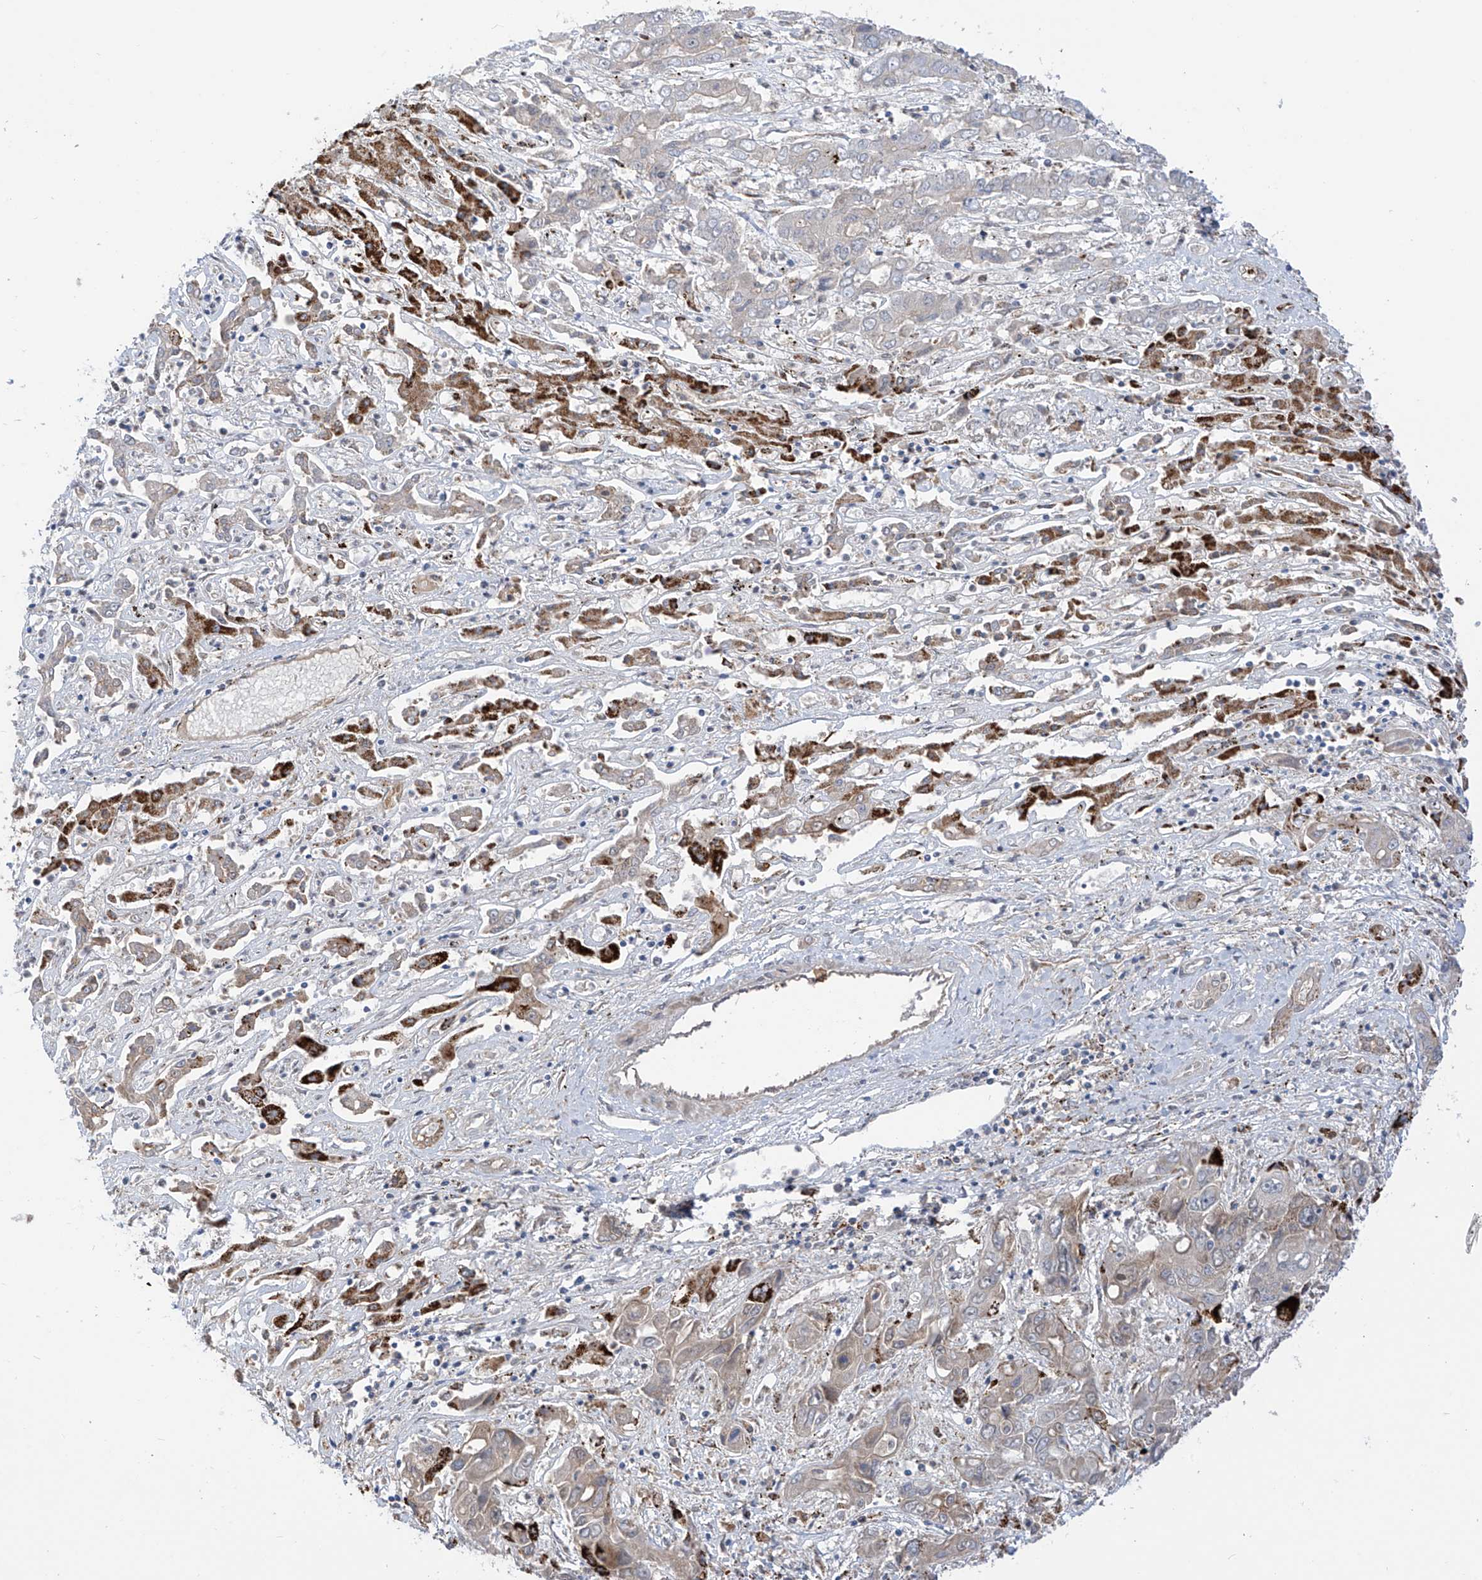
{"staining": {"intensity": "strong", "quantity": "<25%", "location": "cytoplasmic/membranous"}, "tissue": "liver cancer", "cell_type": "Tumor cells", "image_type": "cancer", "snomed": [{"axis": "morphology", "description": "Cholangiocarcinoma"}, {"axis": "topography", "description": "Liver"}], "caption": "Immunohistochemical staining of liver cancer (cholangiocarcinoma) reveals strong cytoplasmic/membranous protein staining in approximately <25% of tumor cells.", "gene": "PM20D2", "patient": {"sex": "male", "age": 67}}